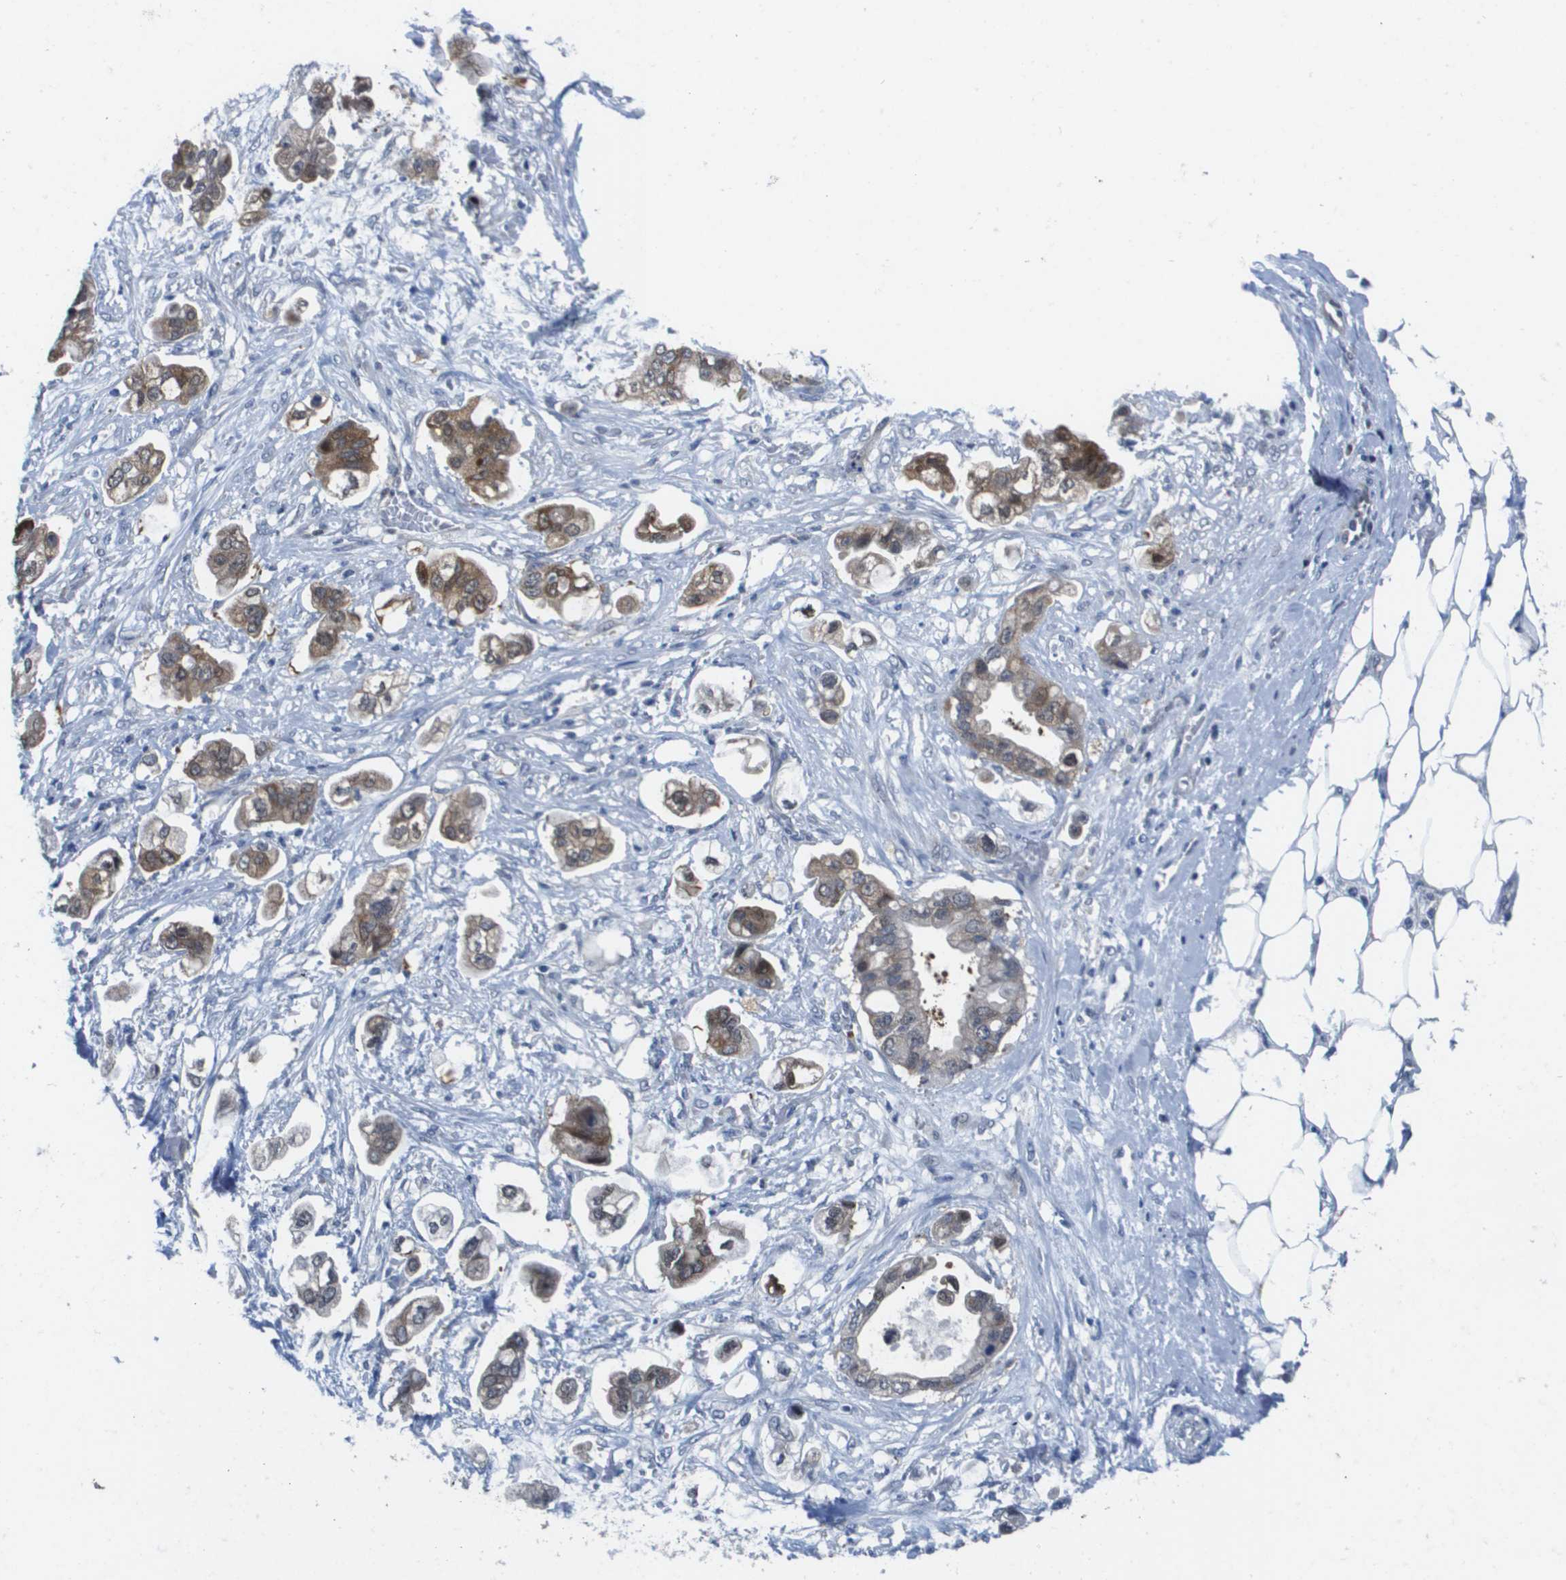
{"staining": {"intensity": "moderate", "quantity": ">75%", "location": "cytoplasmic/membranous"}, "tissue": "stomach cancer", "cell_type": "Tumor cells", "image_type": "cancer", "snomed": [{"axis": "morphology", "description": "Adenocarcinoma, NOS"}, {"axis": "topography", "description": "Stomach"}], "caption": "High-power microscopy captured an immunohistochemistry (IHC) micrograph of stomach adenocarcinoma, revealing moderate cytoplasmic/membranous expression in about >75% of tumor cells.", "gene": "FKBP4", "patient": {"sex": "male", "age": 62}}